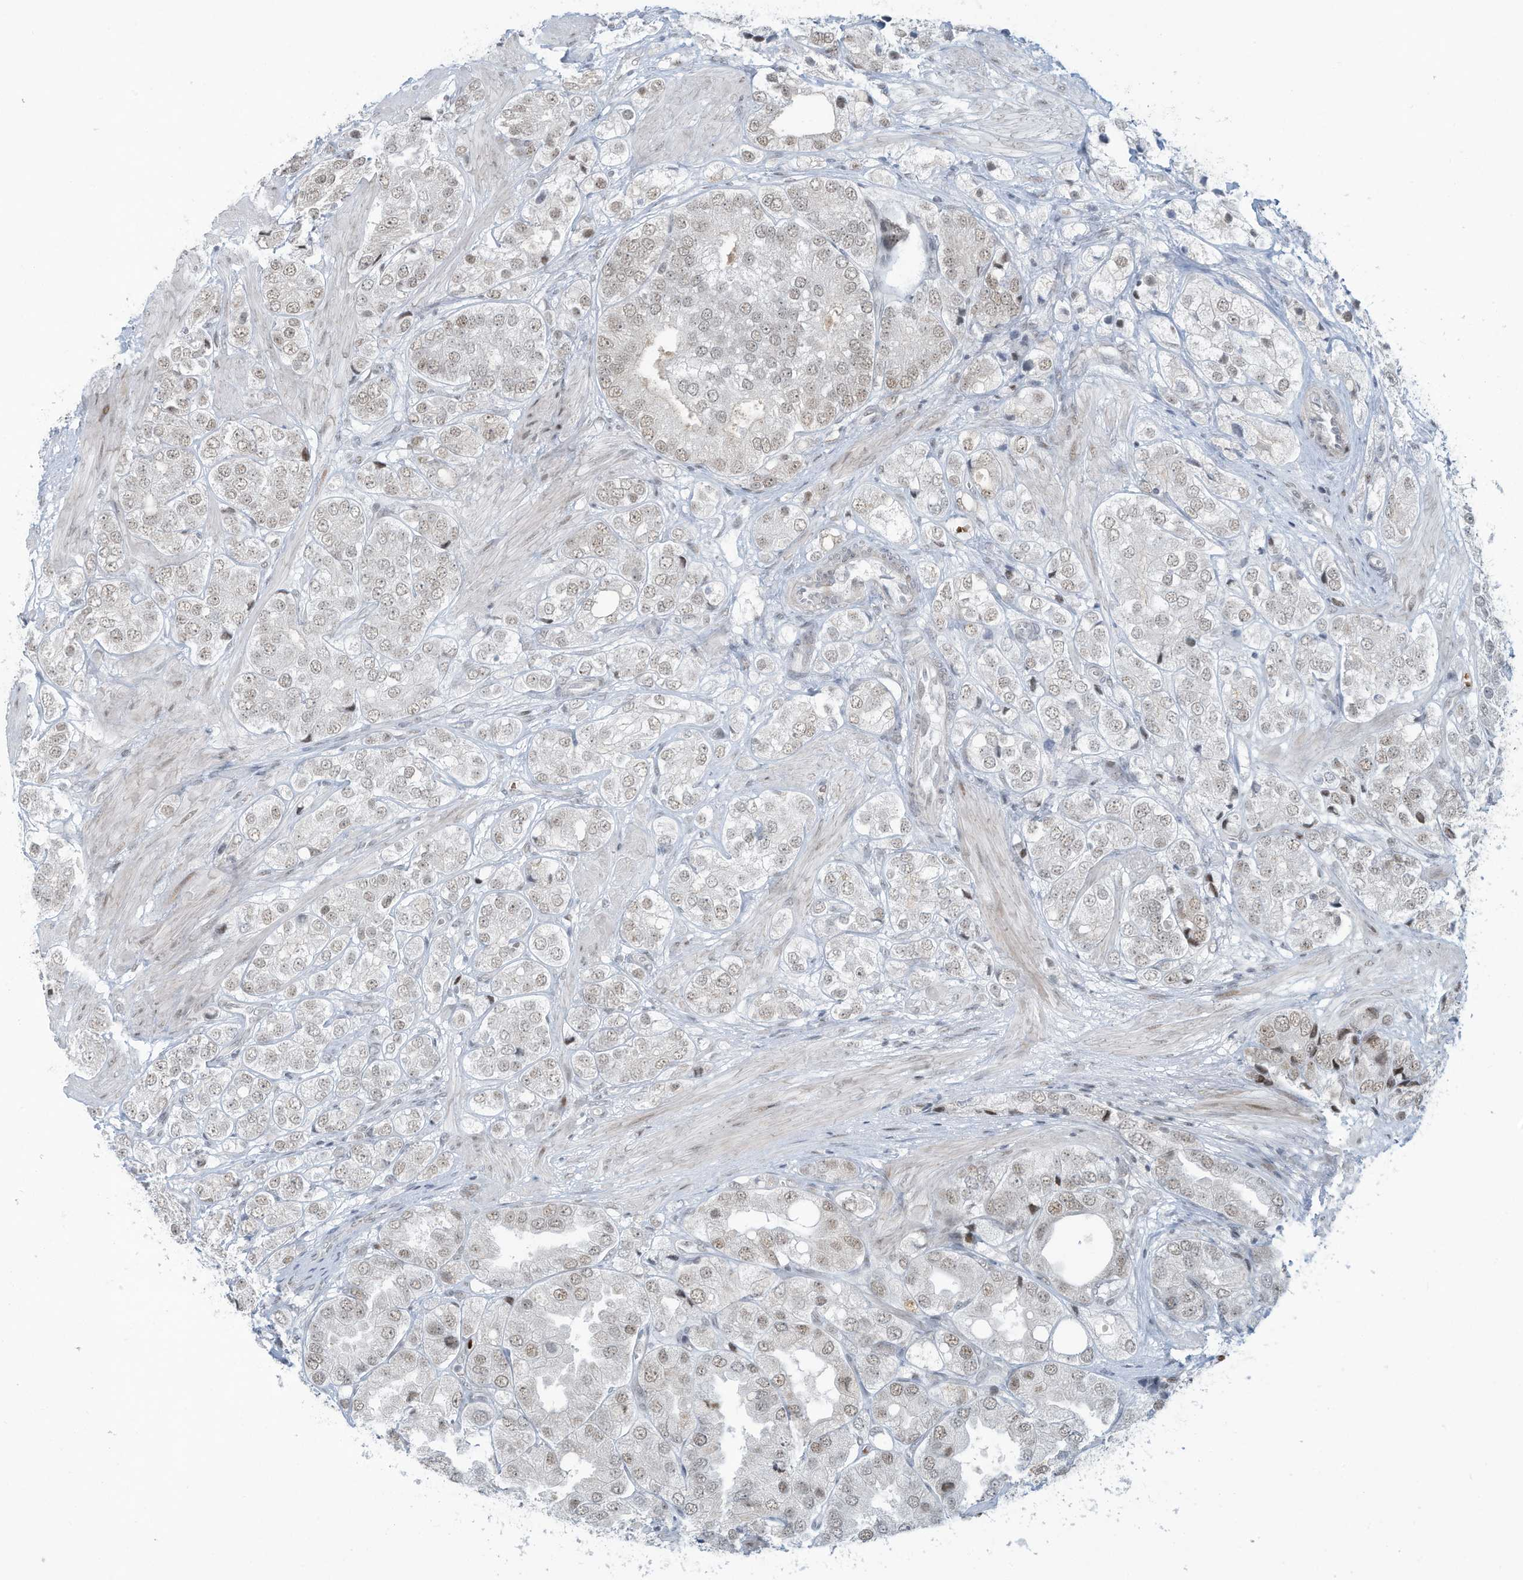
{"staining": {"intensity": "weak", "quantity": ">75%", "location": "nuclear"}, "tissue": "prostate cancer", "cell_type": "Tumor cells", "image_type": "cancer", "snomed": [{"axis": "morphology", "description": "Adenocarcinoma, High grade"}, {"axis": "topography", "description": "Prostate"}], "caption": "A high-resolution histopathology image shows immunohistochemistry staining of high-grade adenocarcinoma (prostate), which displays weak nuclear staining in approximately >75% of tumor cells.", "gene": "ECT2L", "patient": {"sex": "male", "age": 50}}